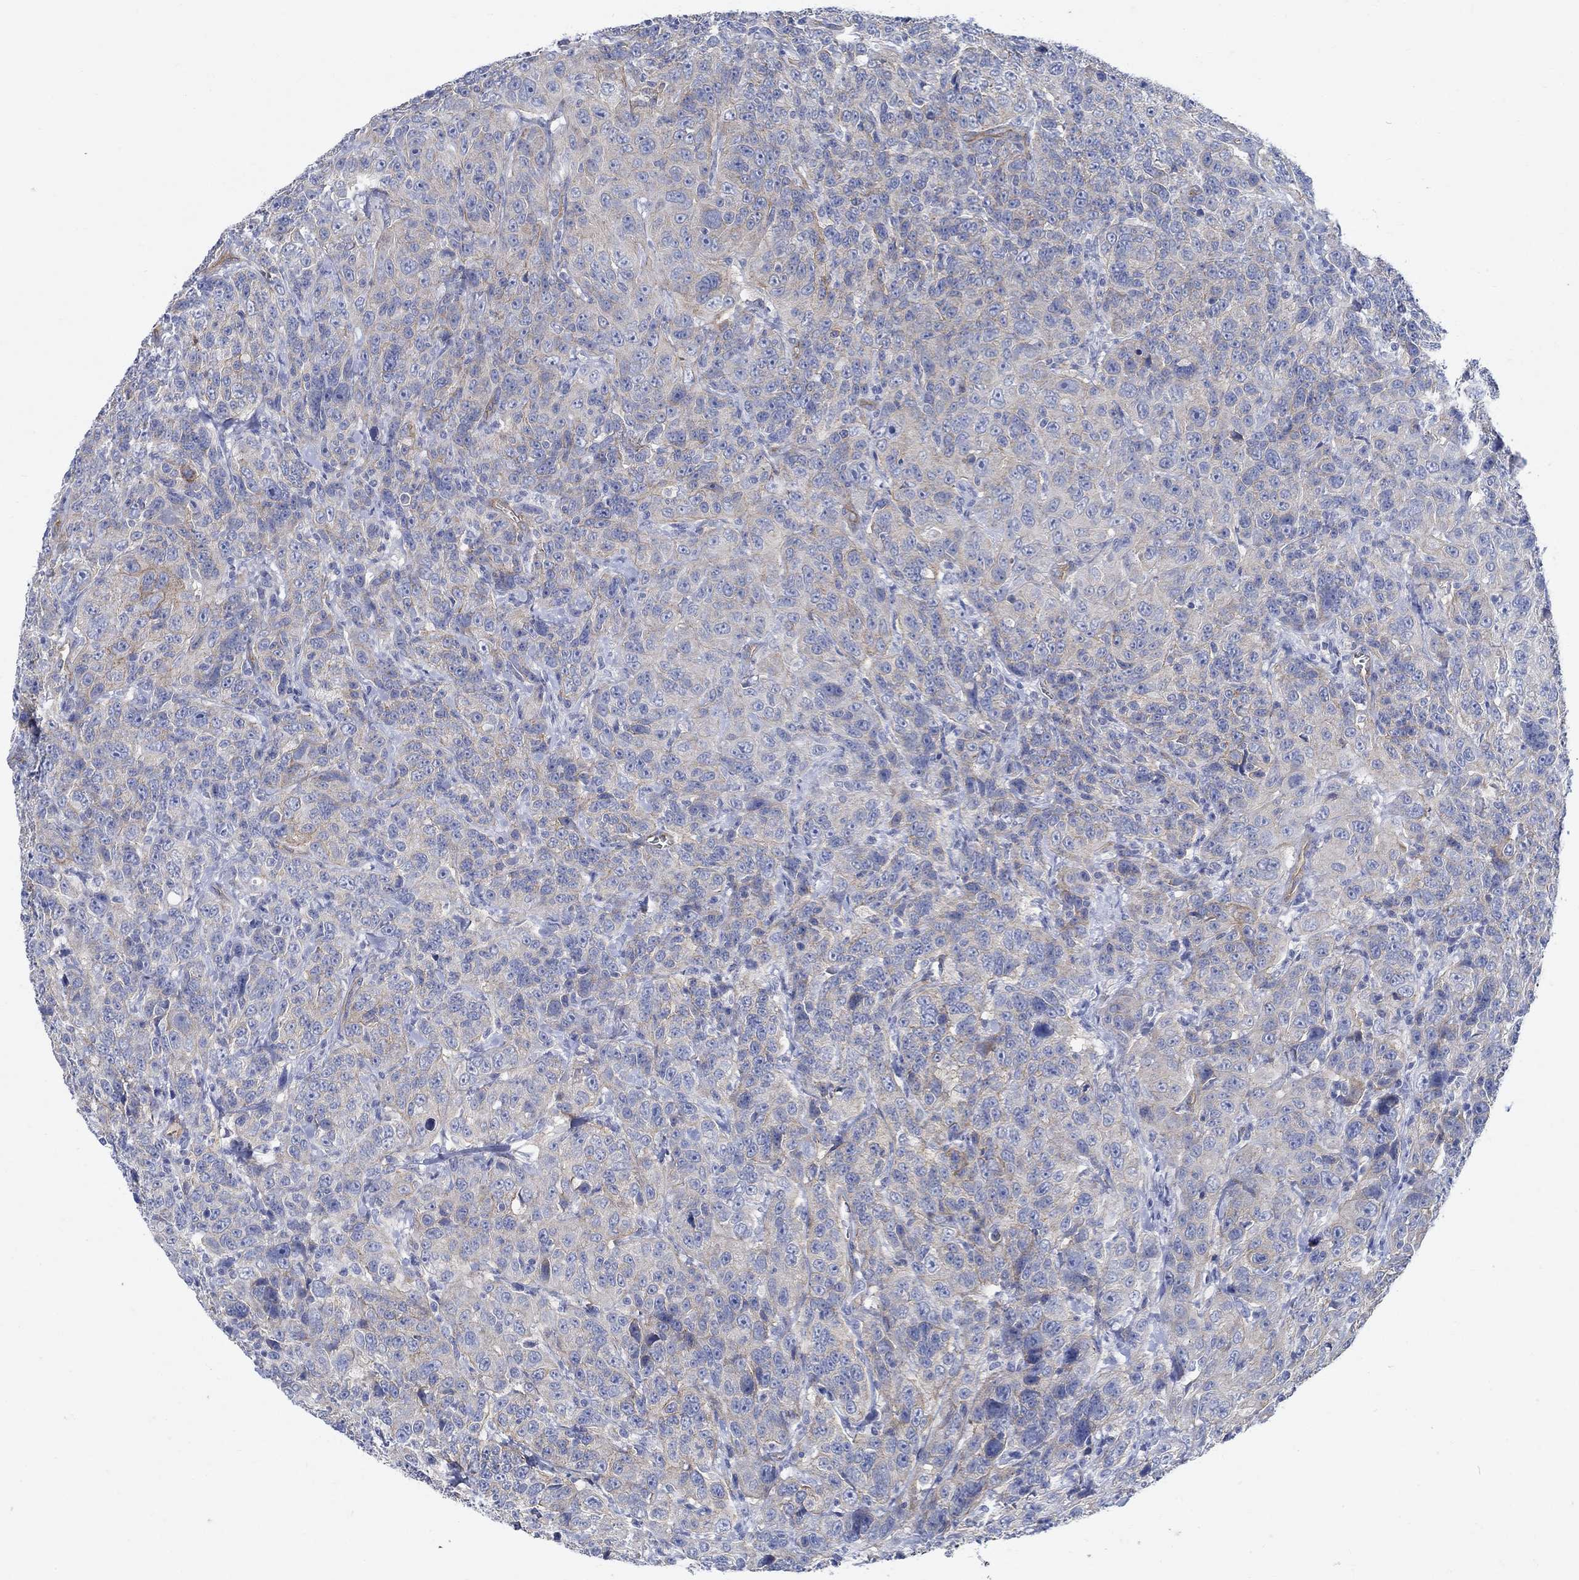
{"staining": {"intensity": "weak", "quantity": "<25%", "location": "cytoplasmic/membranous"}, "tissue": "urothelial cancer", "cell_type": "Tumor cells", "image_type": "cancer", "snomed": [{"axis": "morphology", "description": "Urothelial carcinoma, NOS"}, {"axis": "morphology", "description": "Urothelial carcinoma, High grade"}, {"axis": "topography", "description": "Urinary bladder"}], "caption": "Tumor cells are negative for brown protein staining in urothelial cancer. (Immunohistochemistry, brightfield microscopy, high magnification).", "gene": "TMEM198", "patient": {"sex": "female", "age": 73}}